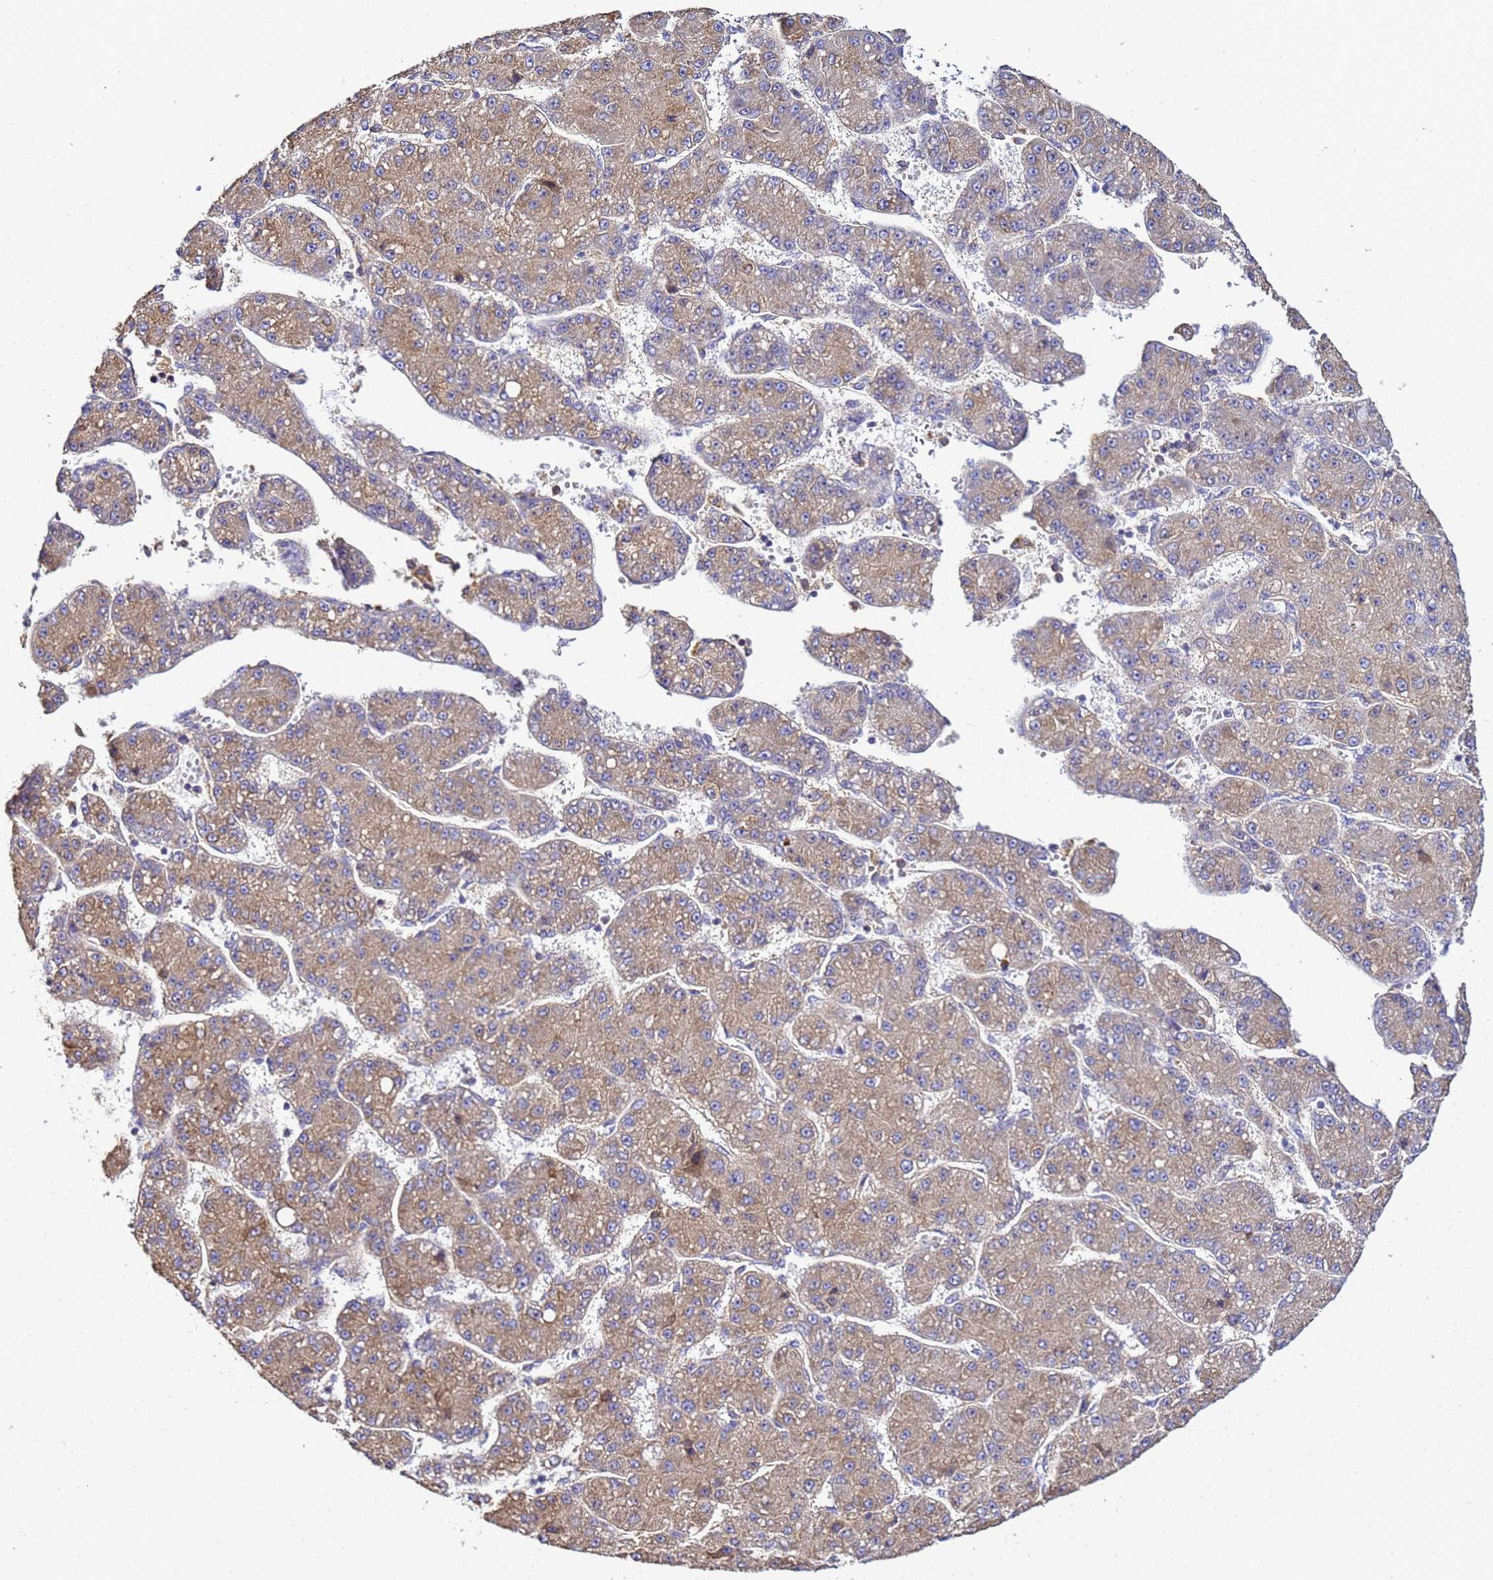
{"staining": {"intensity": "weak", "quantity": ">75%", "location": "cytoplasmic/membranous"}, "tissue": "liver cancer", "cell_type": "Tumor cells", "image_type": "cancer", "snomed": [{"axis": "morphology", "description": "Carcinoma, Hepatocellular, NOS"}, {"axis": "topography", "description": "Liver"}], "caption": "This photomicrograph shows liver cancer stained with immunohistochemistry (IHC) to label a protein in brown. The cytoplasmic/membranous of tumor cells show weak positivity for the protein. Nuclei are counter-stained blue.", "gene": "NARS1", "patient": {"sex": "male", "age": 67}}